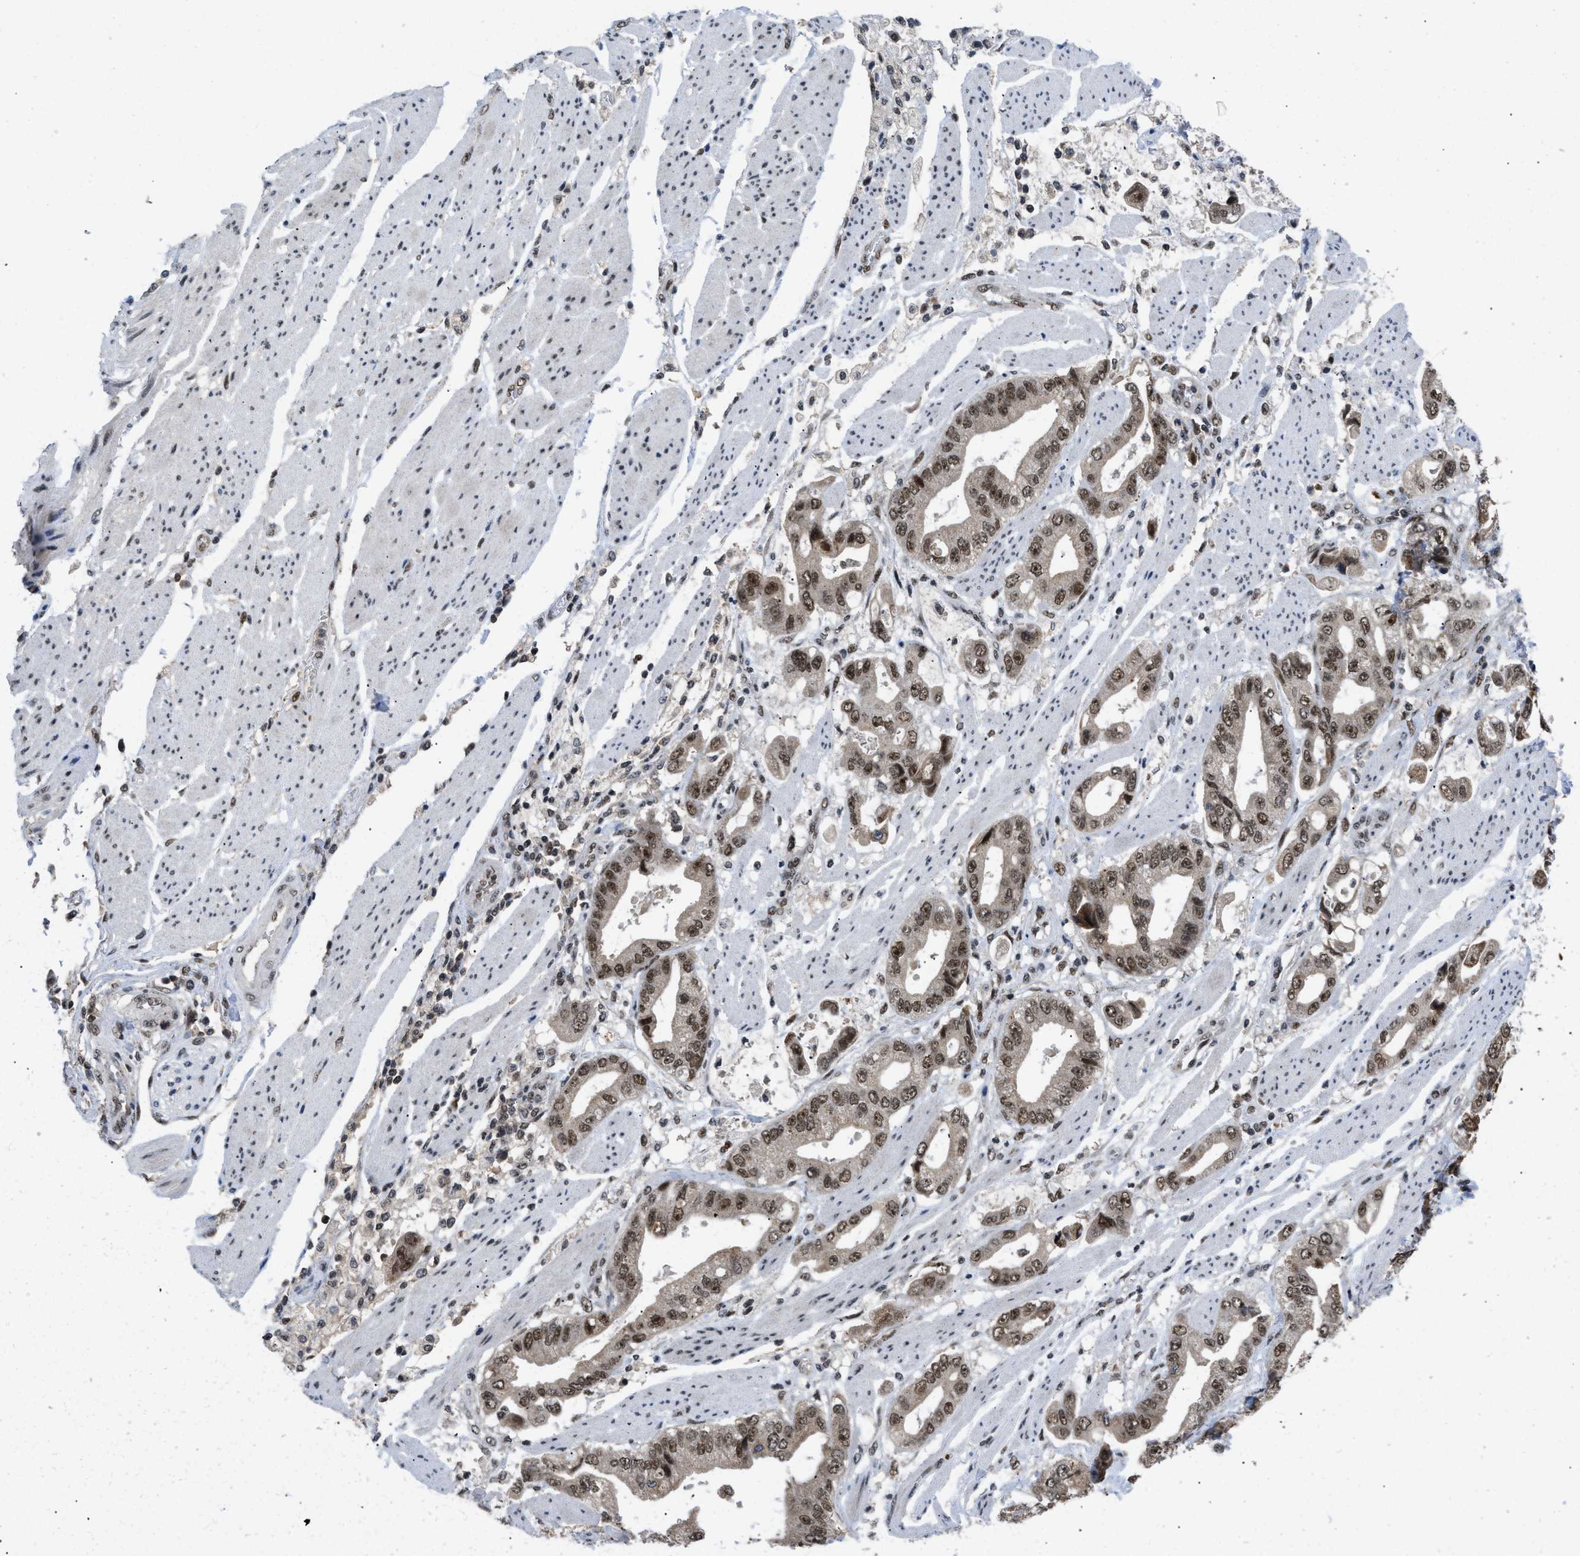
{"staining": {"intensity": "moderate", "quantity": ">75%", "location": "nuclear"}, "tissue": "stomach cancer", "cell_type": "Tumor cells", "image_type": "cancer", "snomed": [{"axis": "morphology", "description": "Normal tissue, NOS"}, {"axis": "morphology", "description": "Adenocarcinoma, NOS"}, {"axis": "topography", "description": "Stomach"}], "caption": "Stomach cancer stained with DAB immunohistochemistry reveals medium levels of moderate nuclear expression in about >75% of tumor cells.", "gene": "ZNF346", "patient": {"sex": "male", "age": 62}}